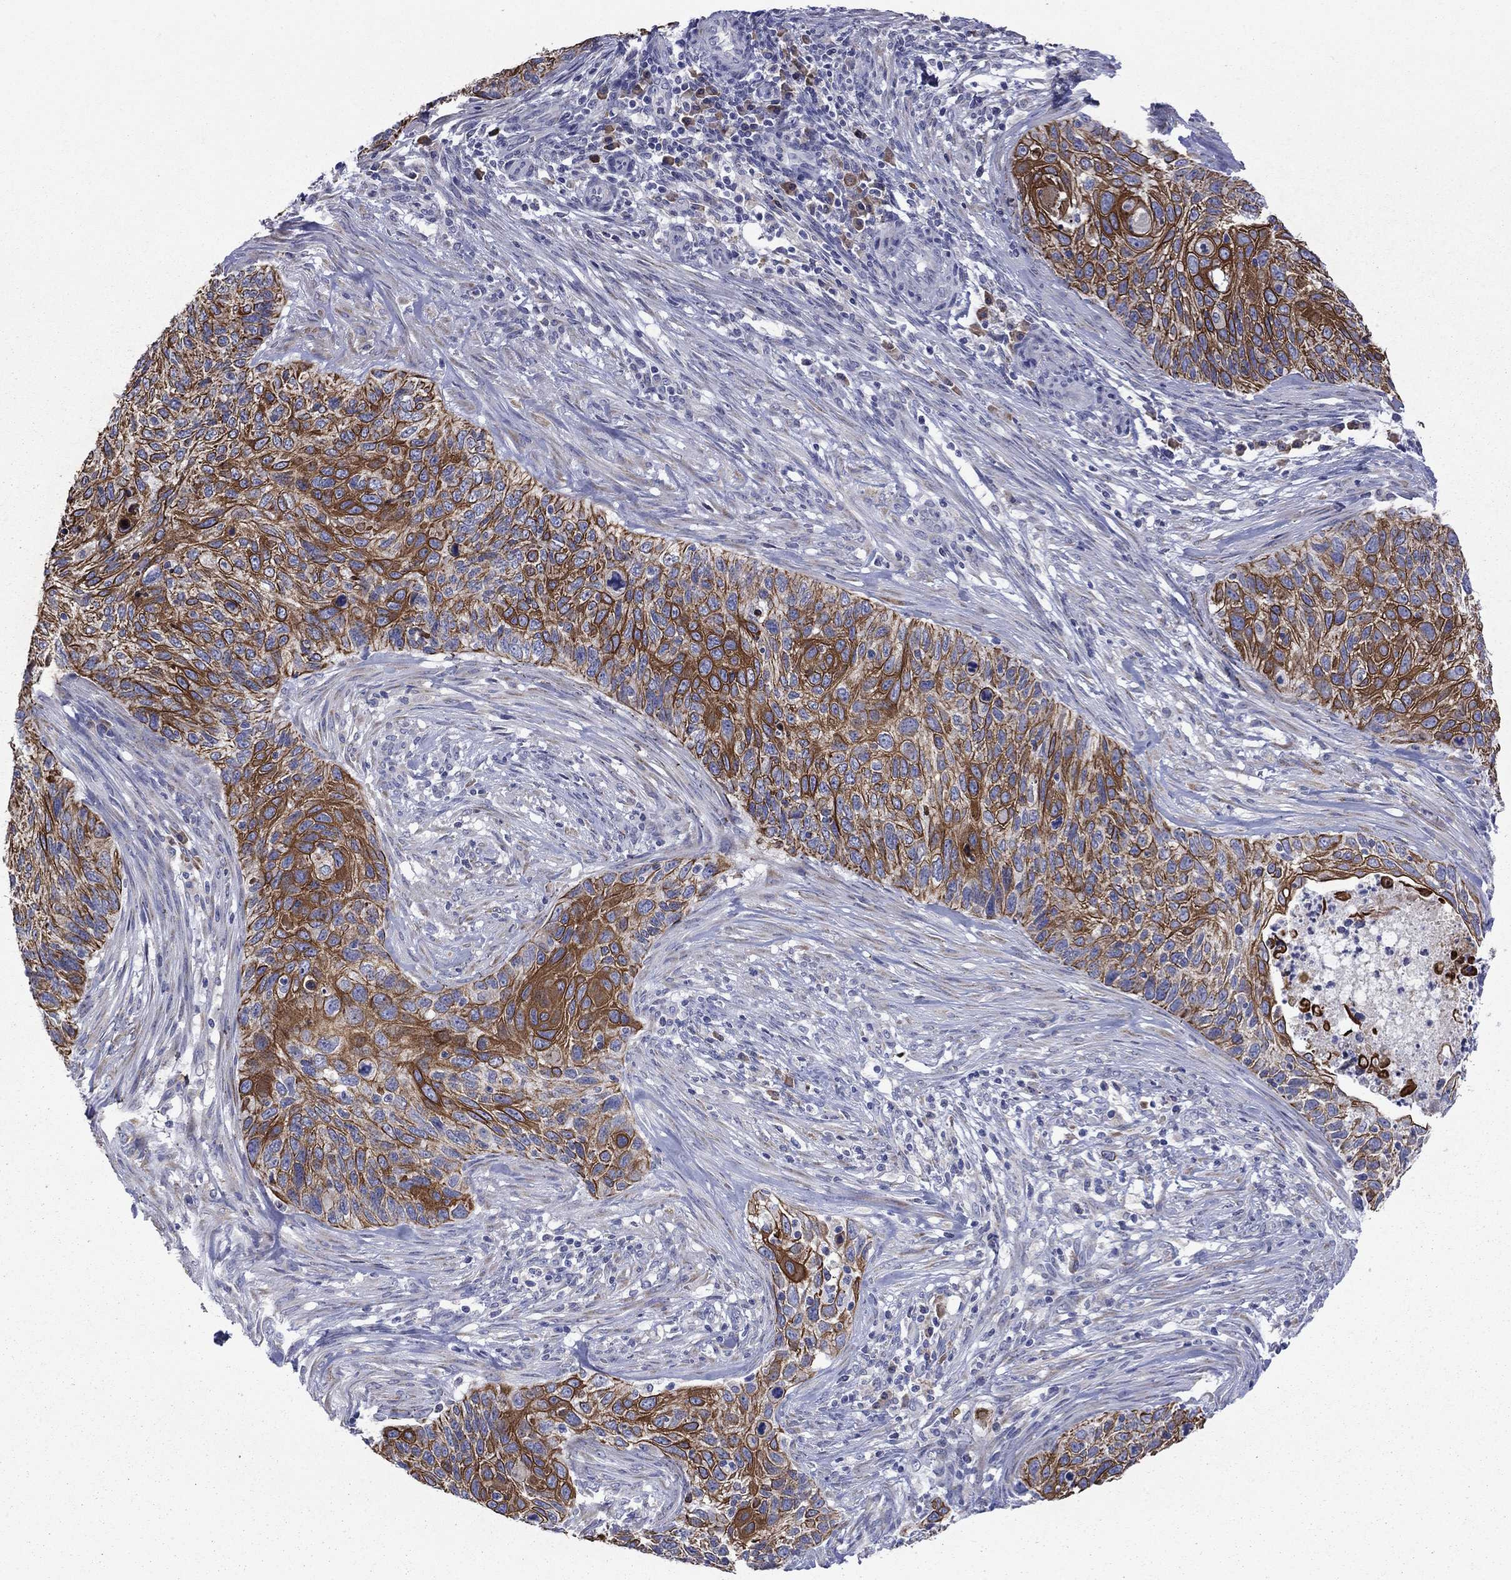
{"staining": {"intensity": "strong", "quantity": "25%-75%", "location": "cytoplasmic/membranous,nuclear"}, "tissue": "cervical cancer", "cell_type": "Tumor cells", "image_type": "cancer", "snomed": [{"axis": "morphology", "description": "Squamous cell carcinoma, NOS"}, {"axis": "topography", "description": "Cervix"}], "caption": "Immunohistochemistry staining of squamous cell carcinoma (cervical), which displays high levels of strong cytoplasmic/membranous and nuclear expression in approximately 25%-75% of tumor cells indicating strong cytoplasmic/membranous and nuclear protein expression. The staining was performed using DAB (brown) for protein detection and nuclei were counterstained in hematoxylin (blue).", "gene": "TMPRSS11A", "patient": {"sex": "female", "age": 70}}